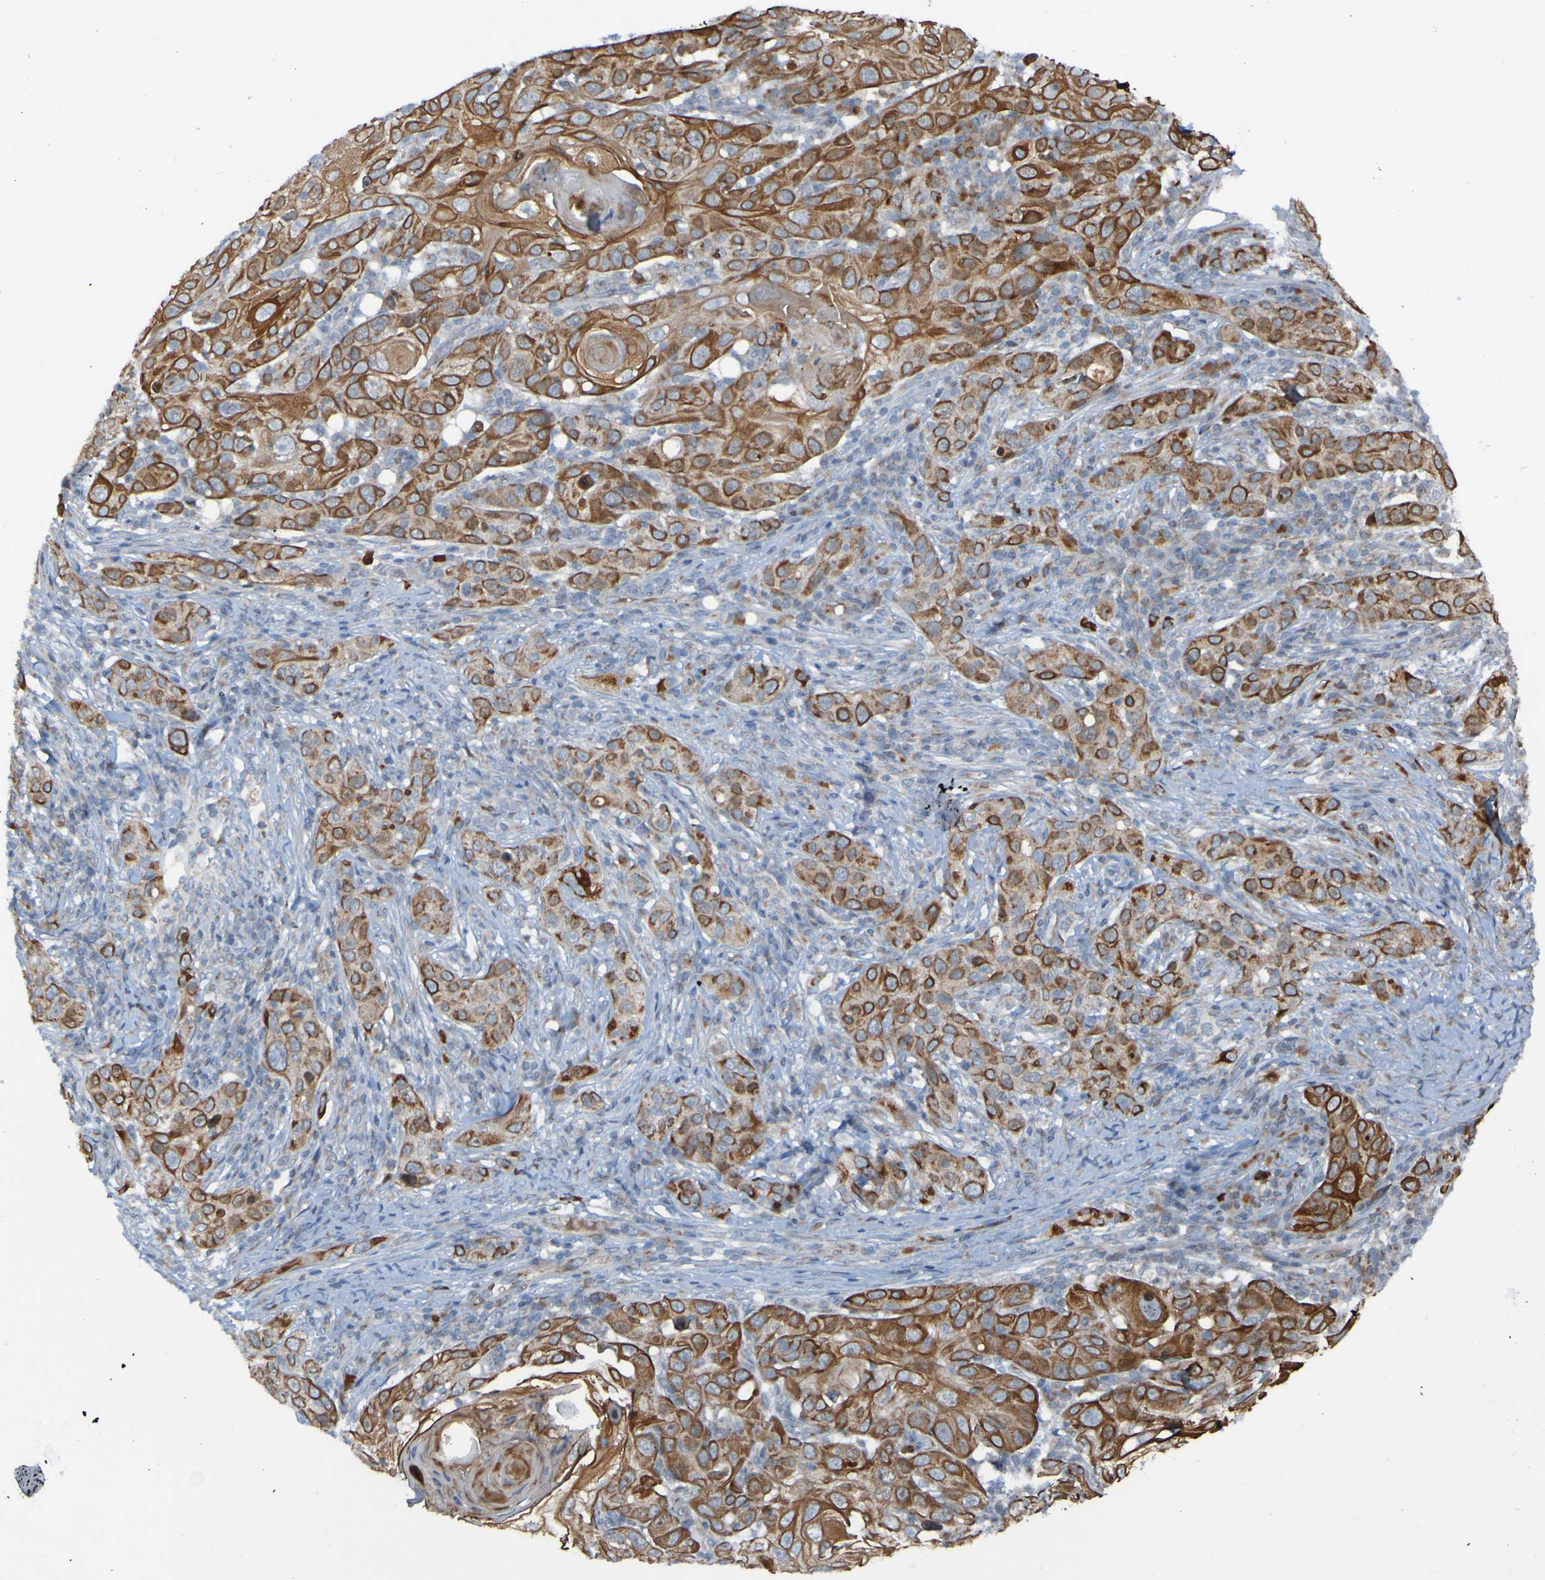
{"staining": {"intensity": "strong", "quantity": "25%-75%", "location": "cytoplasmic/membranous"}, "tissue": "skin cancer", "cell_type": "Tumor cells", "image_type": "cancer", "snomed": [{"axis": "morphology", "description": "Squamous cell carcinoma, NOS"}, {"axis": "topography", "description": "Skin"}], "caption": "A high amount of strong cytoplasmic/membranous staining is seen in approximately 25%-75% of tumor cells in squamous cell carcinoma (skin) tissue.", "gene": "UNG", "patient": {"sex": "female", "age": 88}}